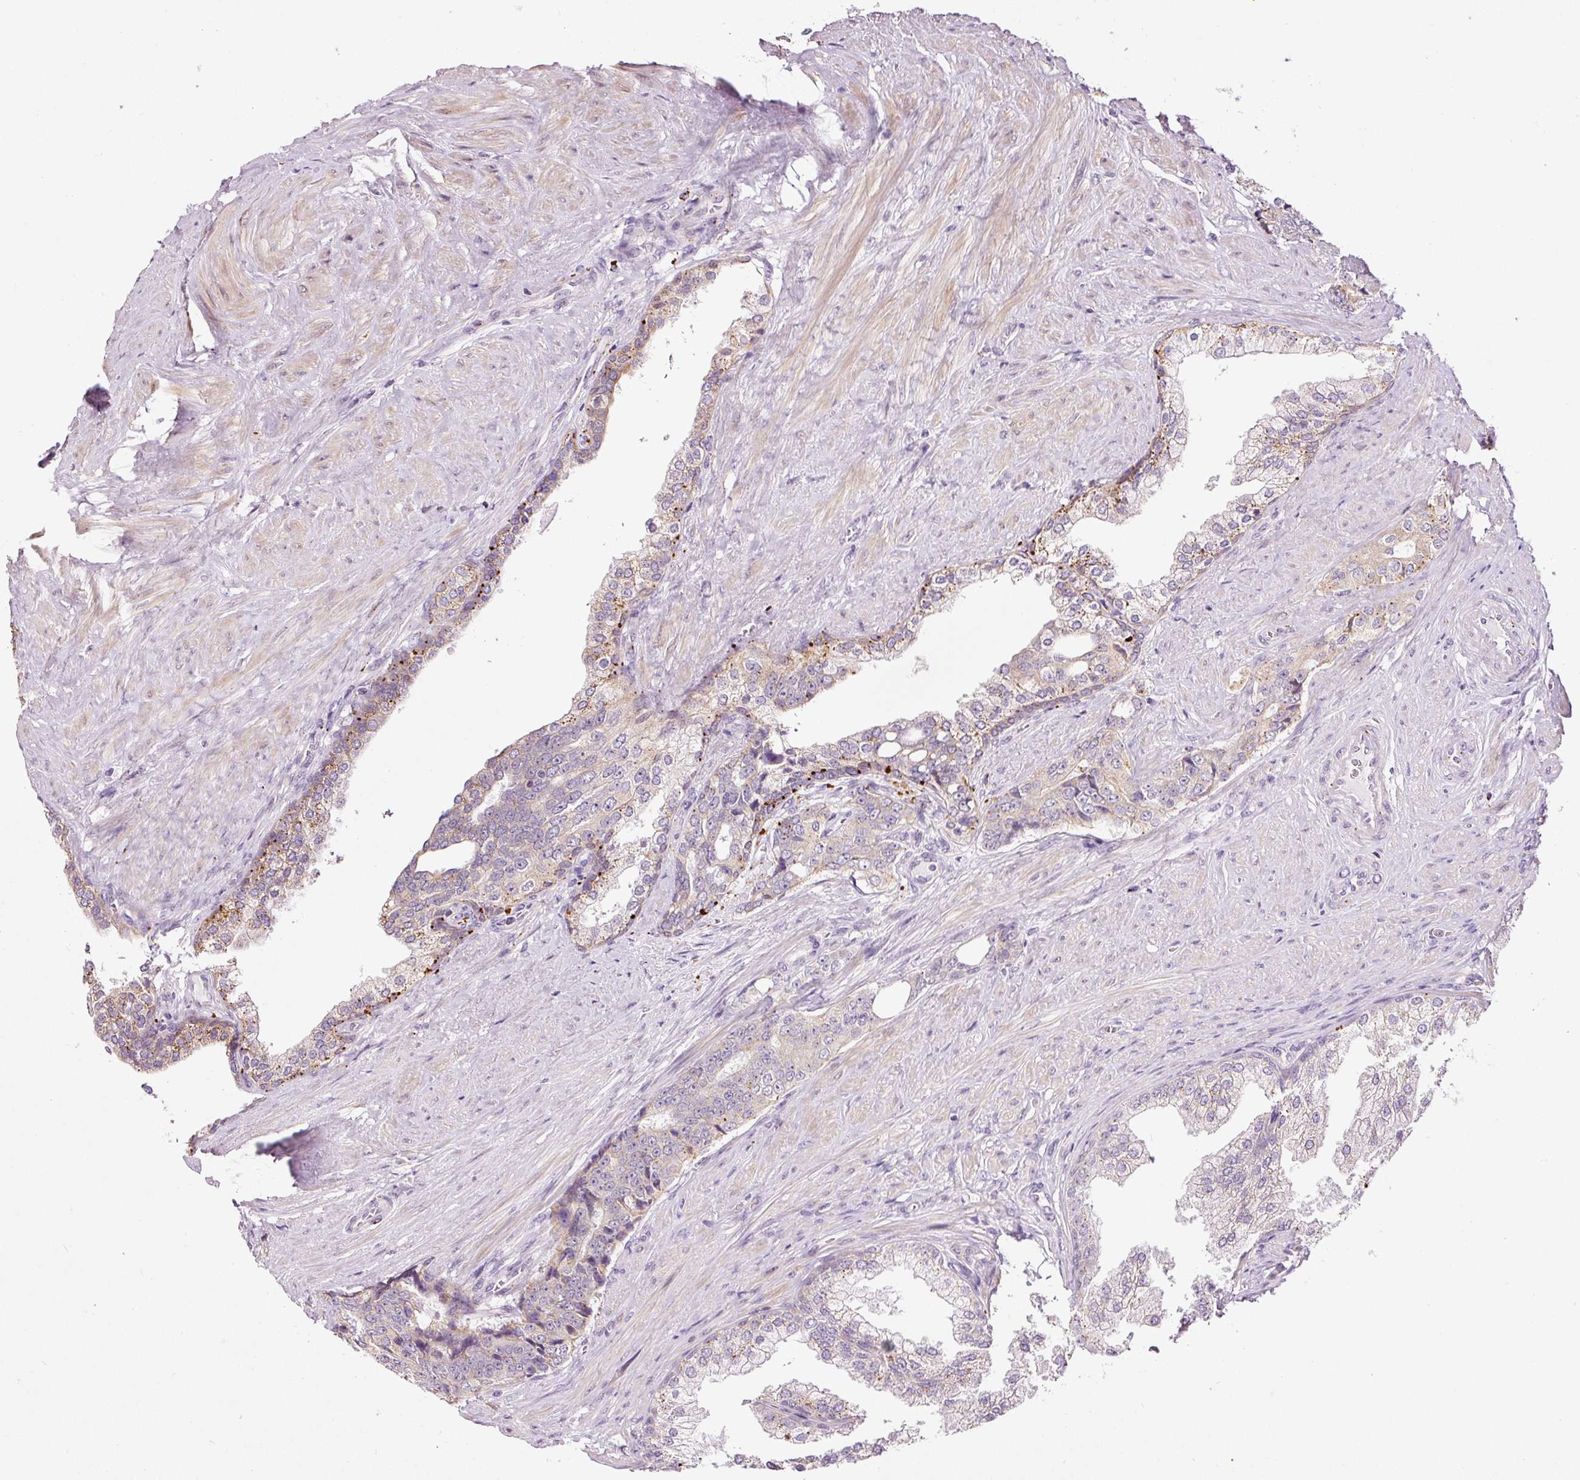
{"staining": {"intensity": "weak", "quantity": "25%-75%", "location": "cytoplasmic/membranous"}, "tissue": "prostate cancer", "cell_type": "Tumor cells", "image_type": "cancer", "snomed": [{"axis": "morphology", "description": "Adenocarcinoma, High grade"}, {"axis": "topography", "description": "Prostate"}], "caption": "Protein expression analysis of prostate high-grade adenocarcinoma shows weak cytoplasmic/membranous positivity in approximately 25%-75% of tumor cells.", "gene": "ZNF639", "patient": {"sex": "male", "age": 67}}